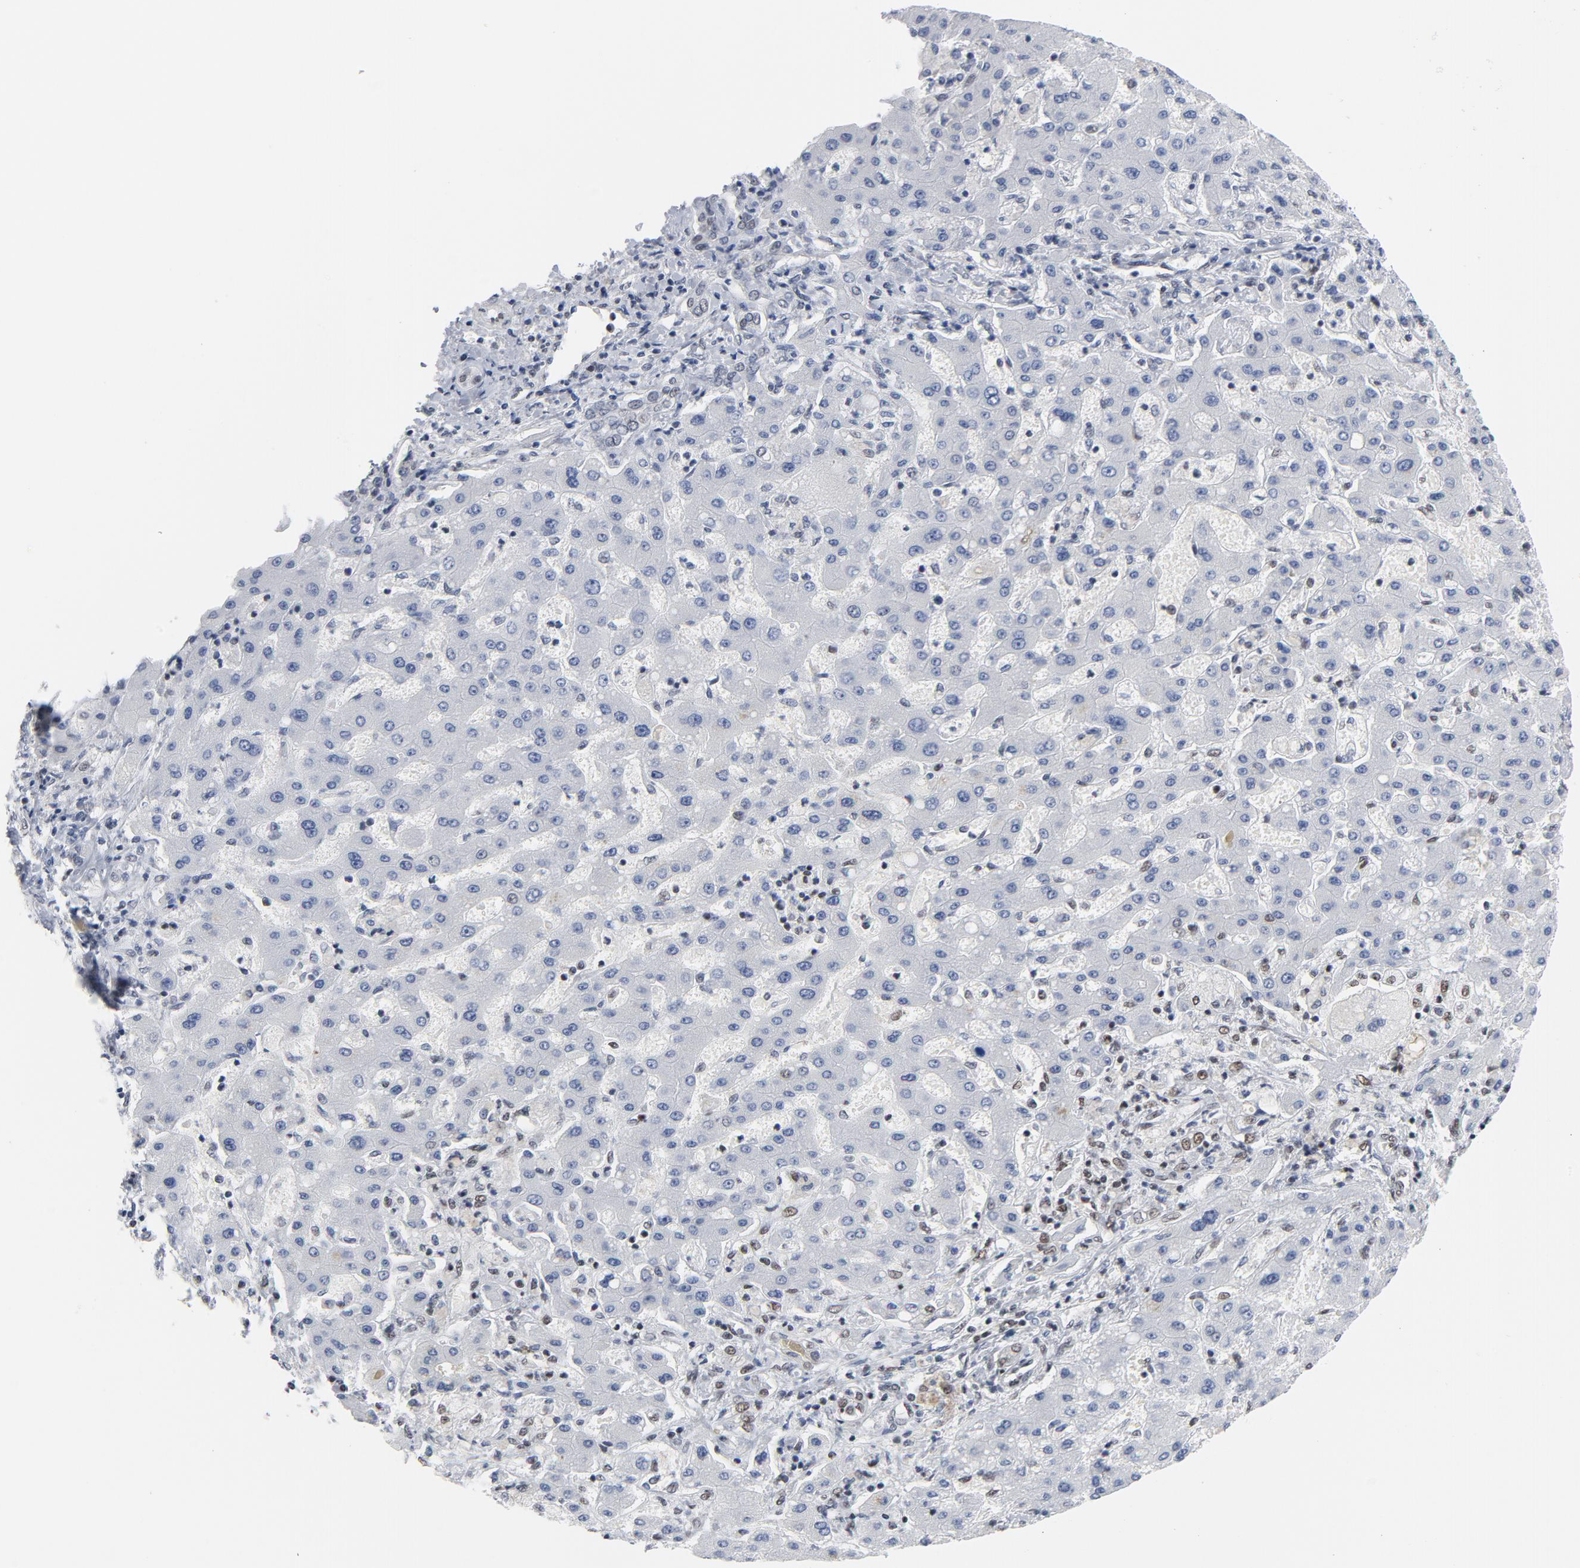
{"staining": {"intensity": "moderate", "quantity": "<25%", "location": "nuclear"}, "tissue": "liver cancer", "cell_type": "Tumor cells", "image_type": "cancer", "snomed": [{"axis": "morphology", "description": "Cholangiocarcinoma"}, {"axis": "topography", "description": "Liver"}], "caption": "High-magnification brightfield microscopy of liver cholangiocarcinoma stained with DAB (brown) and counterstained with hematoxylin (blue). tumor cells exhibit moderate nuclear positivity is appreciated in approximately<25% of cells. Nuclei are stained in blue.", "gene": "CSTF2", "patient": {"sex": "male", "age": 50}}